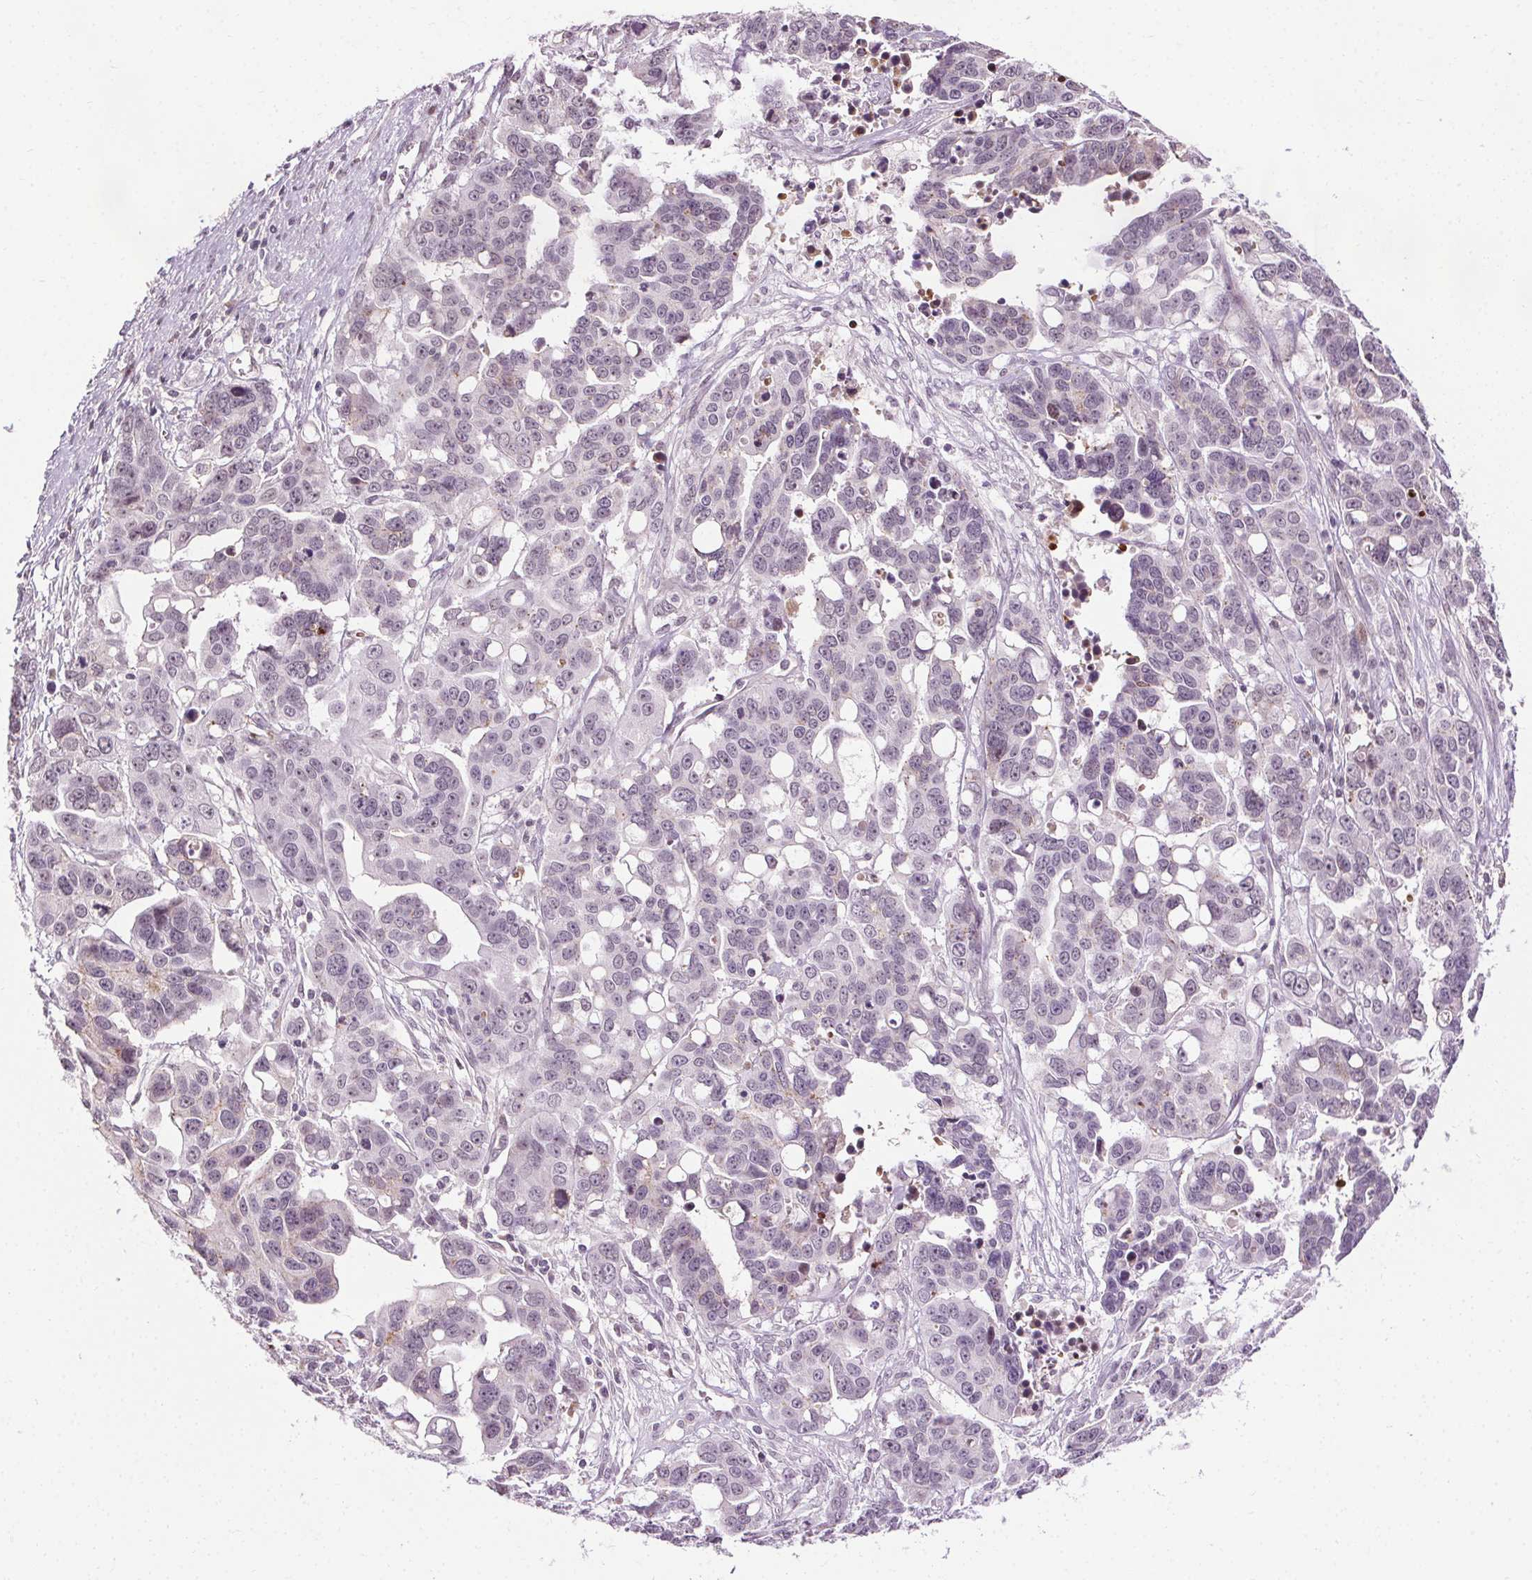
{"staining": {"intensity": "weak", "quantity": "<25%", "location": "cytoplasmic/membranous"}, "tissue": "ovarian cancer", "cell_type": "Tumor cells", "image_type": "cancer", "snomed": [{"axis": "morphology", "description": "Carcinoma, endometroid"}, {"axis": "topography", "description": "Ovary"}], "caption": "This is an immunohistochemistry image of ovarian cancer. There is no positivity in tumor cells.", "gene": "CEBPA", "patient": {"sex": "female", "age": 78}}